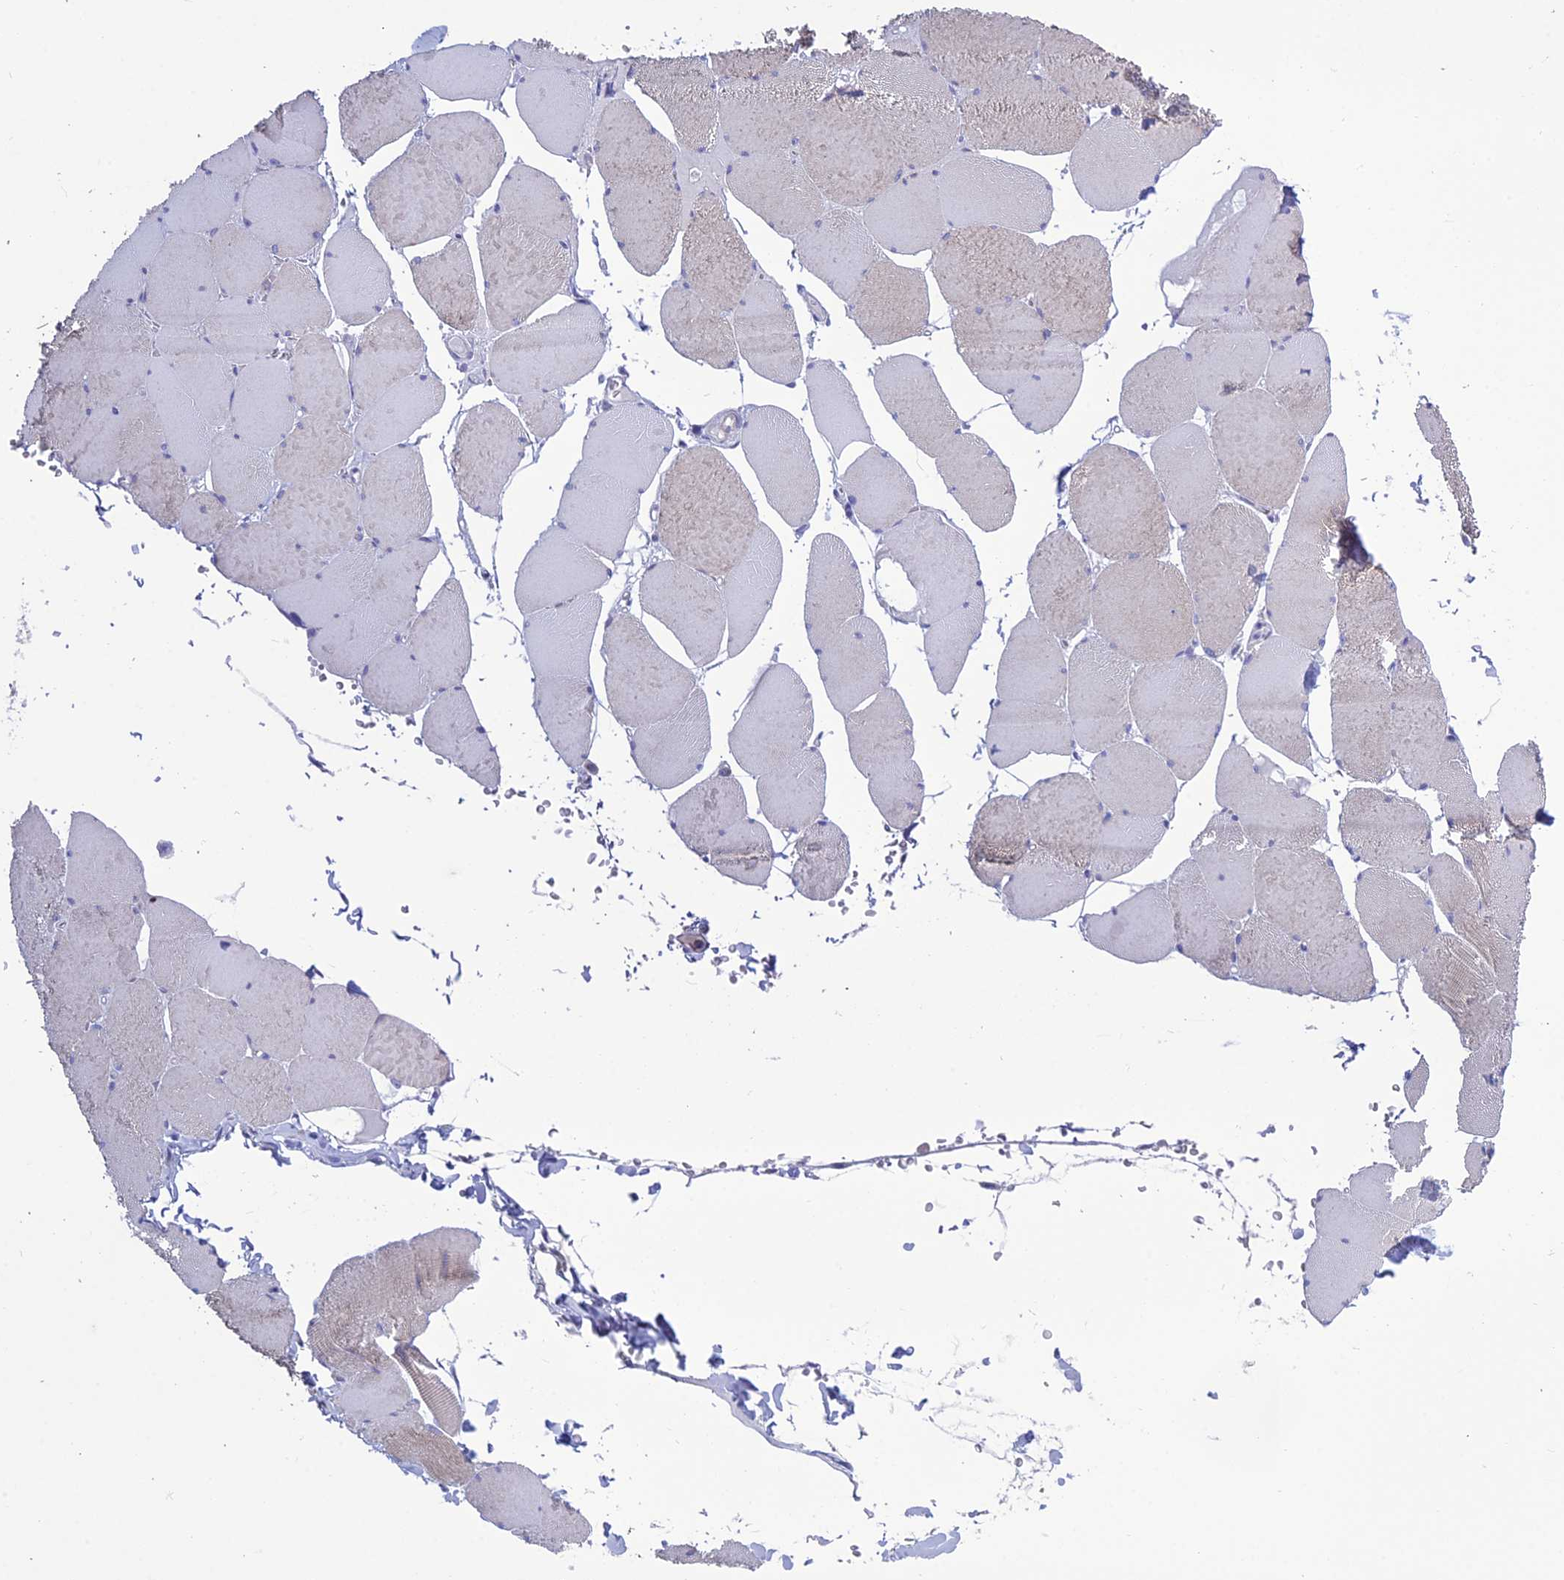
{"staining": {"intensity": "weak", "quantity": "25%-75%", "location": "cytoplasmic/membranous"}, "tissue": "skeletal muscle", "cell_type": "Myocytes", "image_type": "normal", "snomed": [{"axis": "morphology", "description": "Normal tissue, NOS"}, {"axis": "topography", "description": "Skeletal muscle"}, {"axis": "topography", "description": "Head-Neck"}], "caption": "Immunohistochemistry (IHC) histopathology image of benign skeletal muscle: skeletal muscle stained using IHC demonstrates low levels of weak protein expression localized specifically in the cytoplasmic/membranous of myocytes, appearing as a cytoplasmic/membranous brown color.", "gene": "BHMT2", "patient": {"sex": "male", "age": 66}}